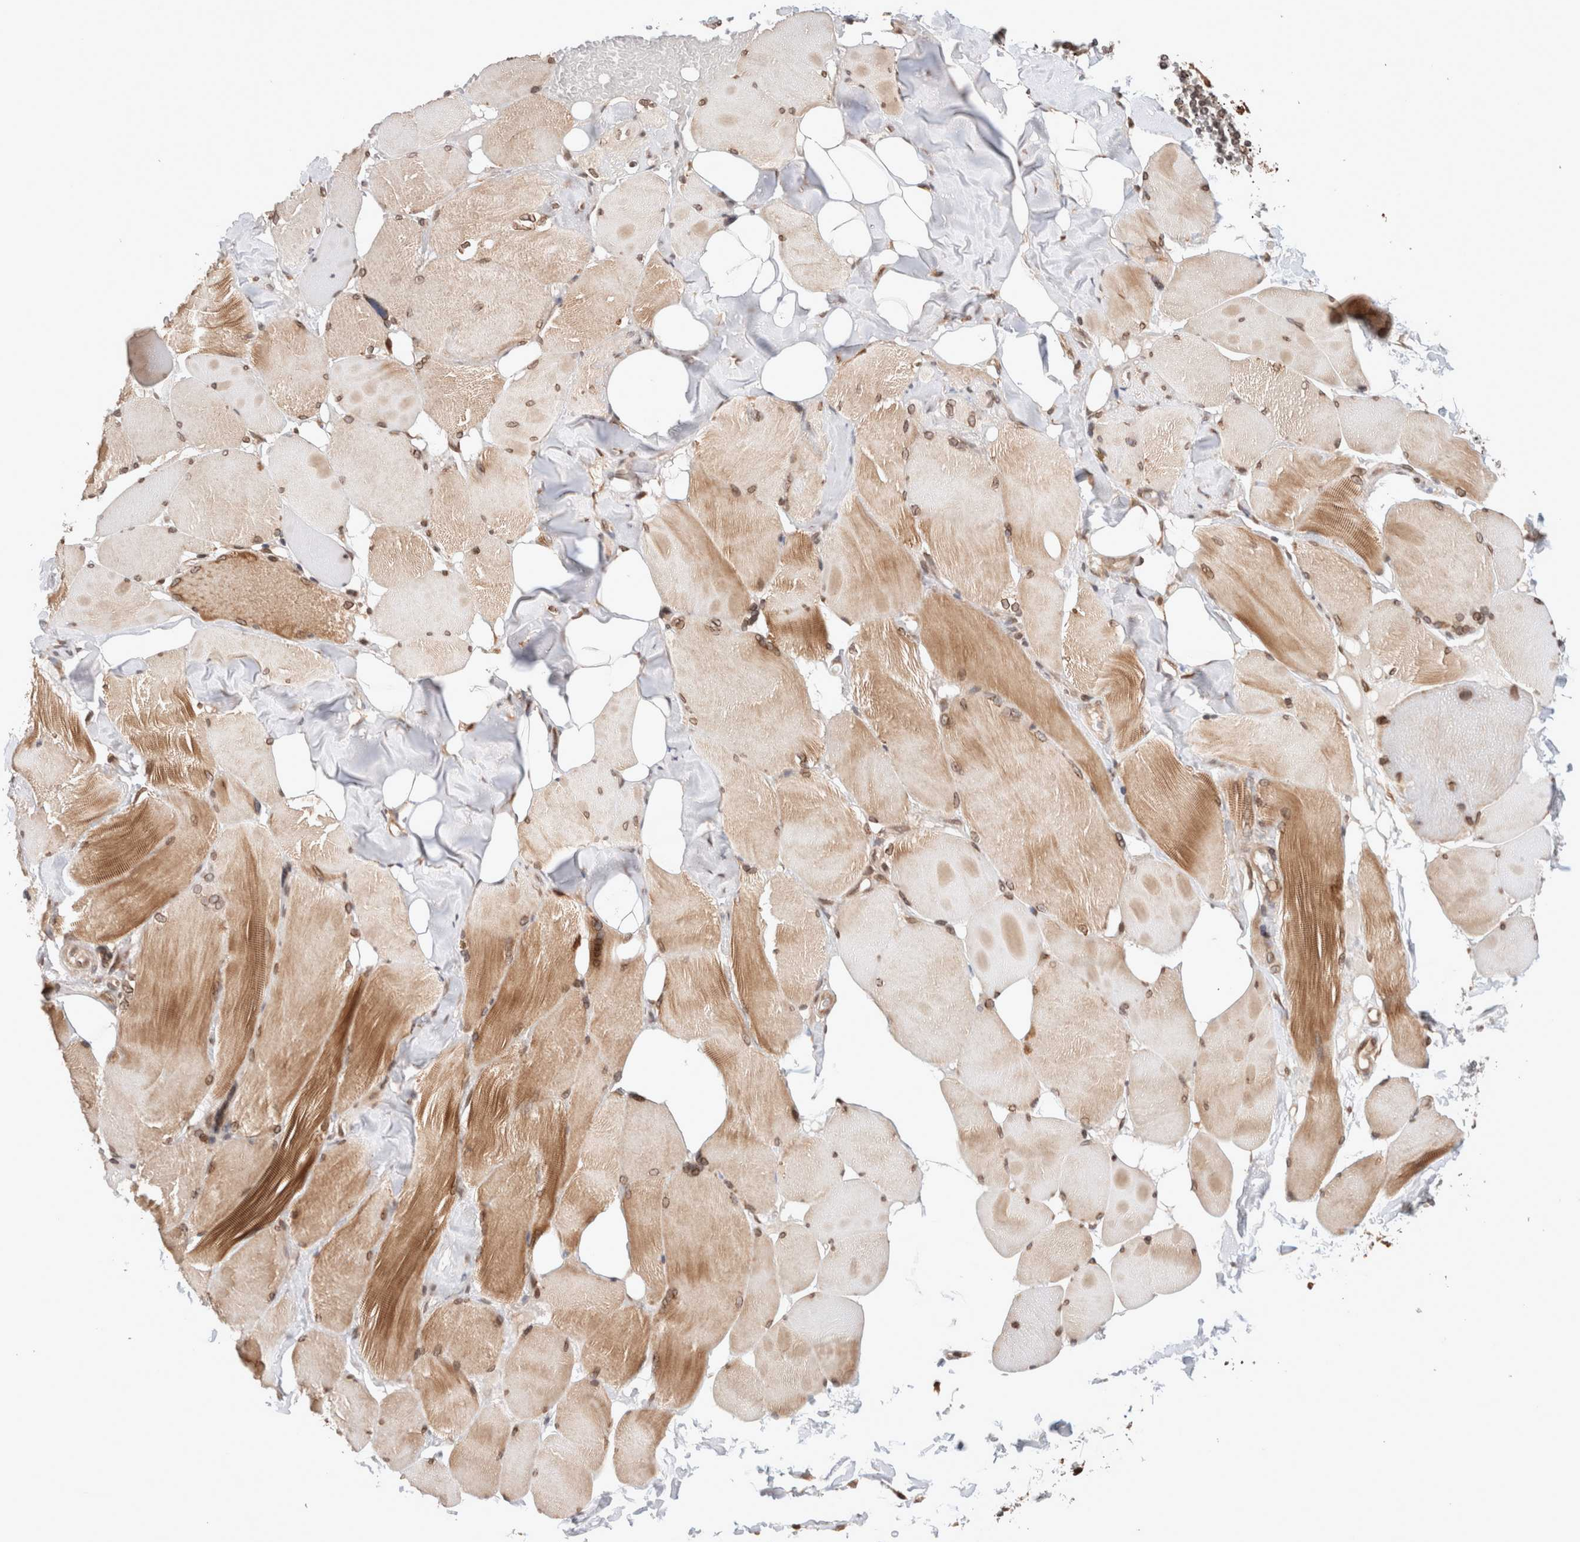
{"staining": {"intensity": "moderate", "quantity": ">75%", "location": "cytoplasmic/membranous,nuclear"}, "tissue": "skeletal muscle", "cell_type": "Myocytes", "image_type": "normal", "snomed": [{"axis": "morphology", "description": "Normal tissue, NOS"}, {"axis": "topography", "description": "Skin"}, {"axis": "topography", "description": "Skeletal muscle"}], "caption": "Immunohistochemistry micrograph of unremarkable skeletal muscle stained for a protein (brown), which demonstrates medium levels of moderate cytoplasmic/membranous,nuclear staining in about >75% of myocytes.", "gene": "TPR", "patient": {"sex": "male", "age": 83}}